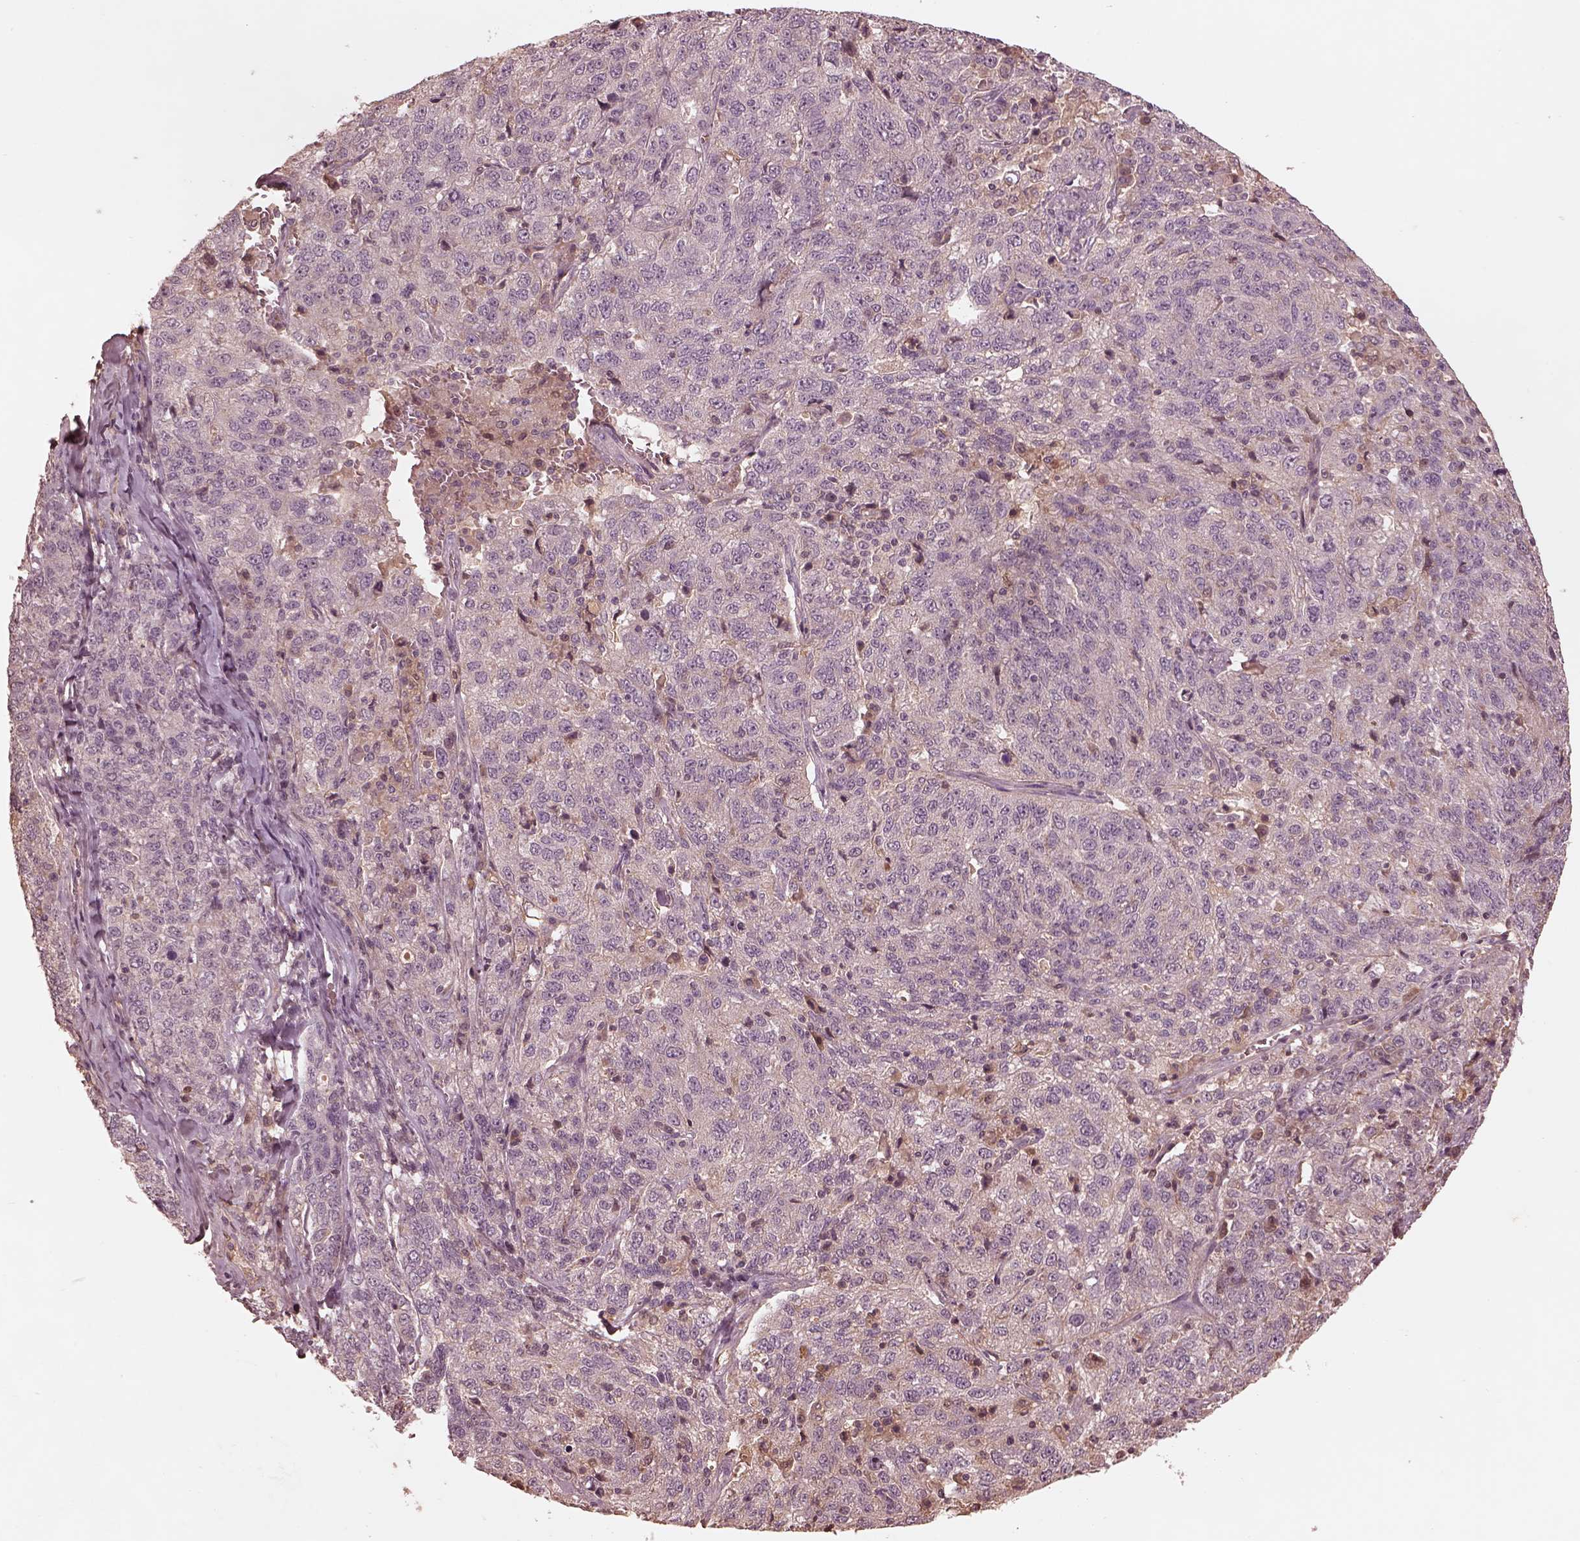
{"staining": {"intensity": "negative", "quantity": "none", "location": "none"}, "tissue": "ovarian cancer", "cell_type": "Tumor cells", "image_type": "cancer", "snomed": [{"axis": "morphology", "description": "Cystadenocarcinoma, serous, NOS"}, {"axis": "topography", "description": "Ovary"}], "caption": "IHC micrograph of neoplastic tissue: human serous cystadenocarcinoma (ovarian) stained with DAB (3,3'-diaminobenzidine) displays no significant protein positivity in tumor cells.", "gene": "TF", "patient": {"sex": "female", "age": 71}}